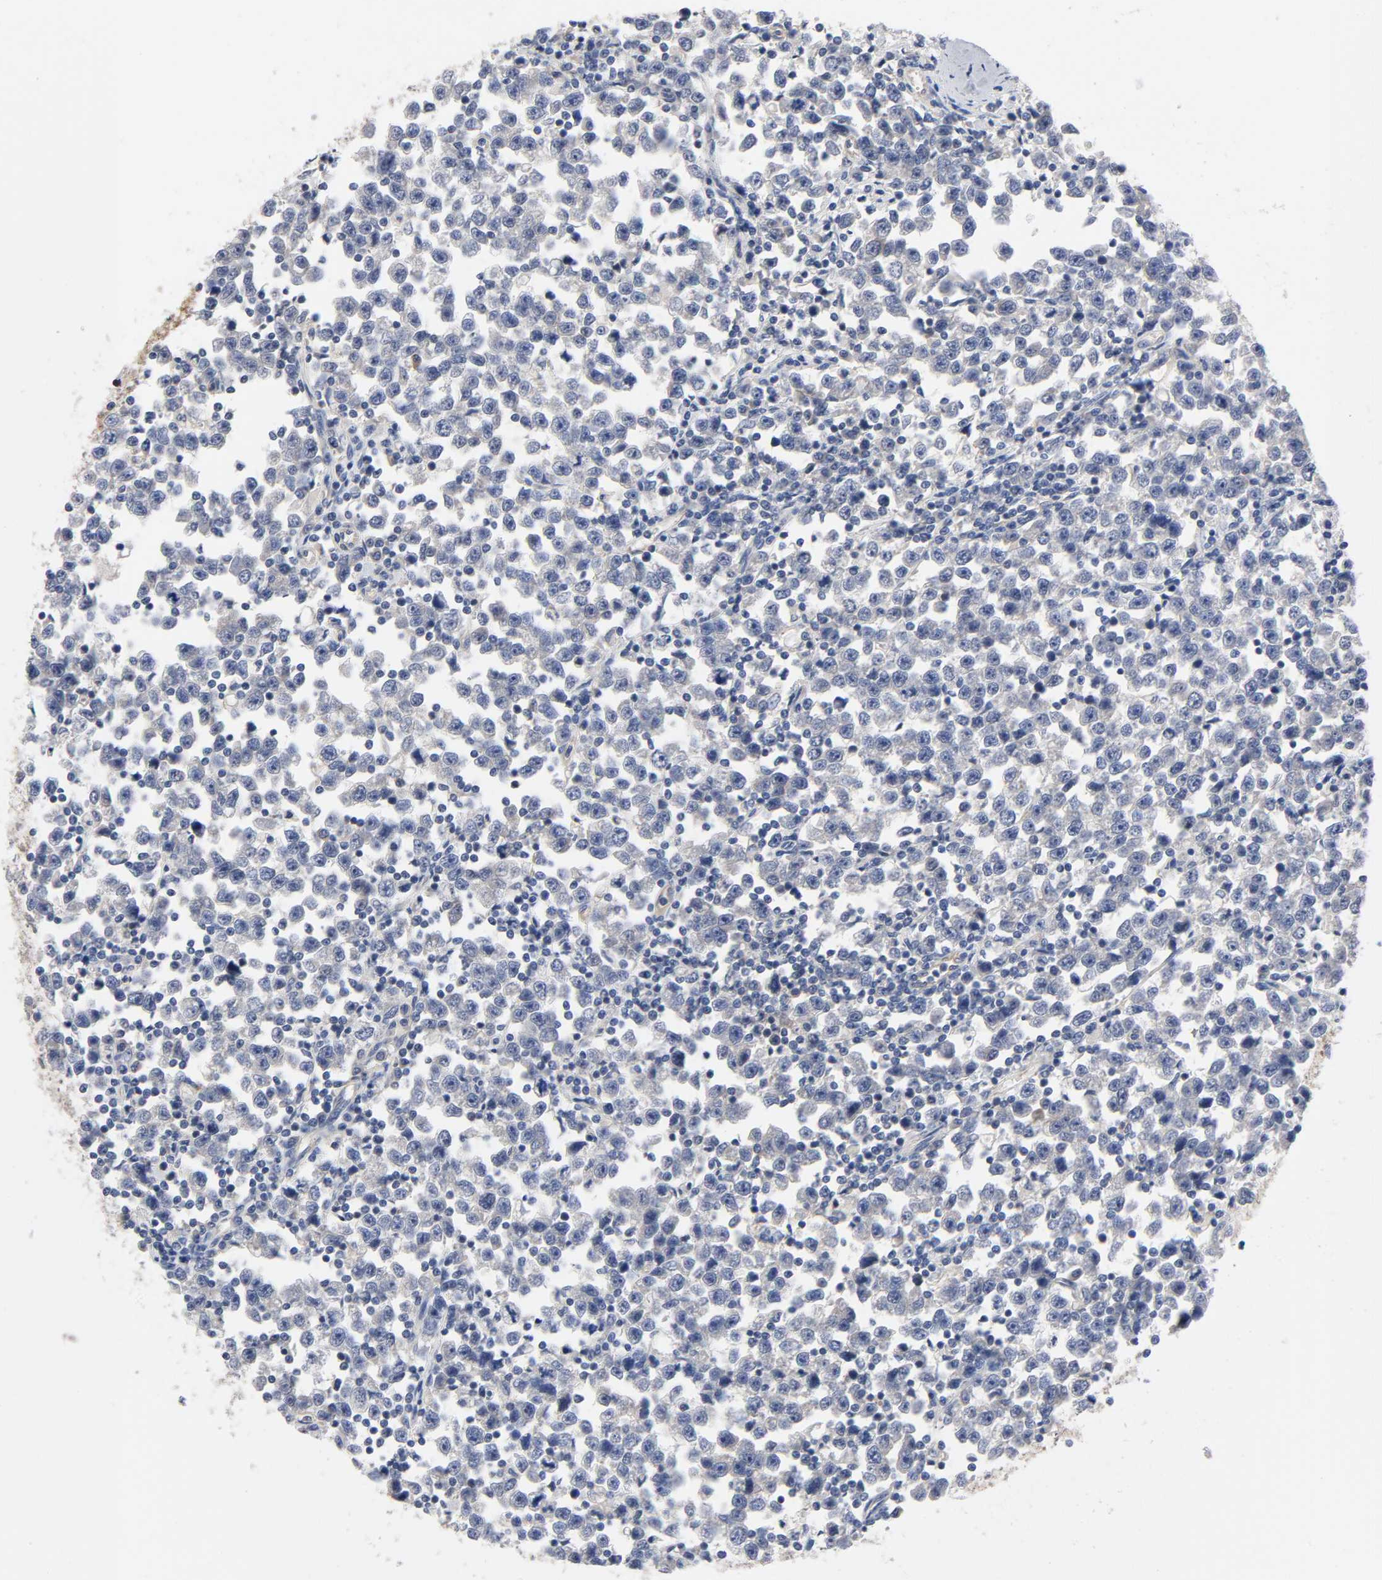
{"staining": {"intensity": "moderate", "quantity": "25%-75%", "location": "cytoplasmic/membranous"}, "tissue": "testis cancer", "cell_type": "Tumor cells", "image_type": "cancer", "snomed": [{"axis": "morphology", "description": "Seminoma, NOS"}, {"axis": "topography", "description": "Testis"}], "caption": "The micrograph exhibits a brown stain indicating the presence of a protein in the cytoplasmic/membranous of tumor cells in testis seminoma.", "gene": "PRKAB1", "patient": {"sex": "male", "age": 43}}